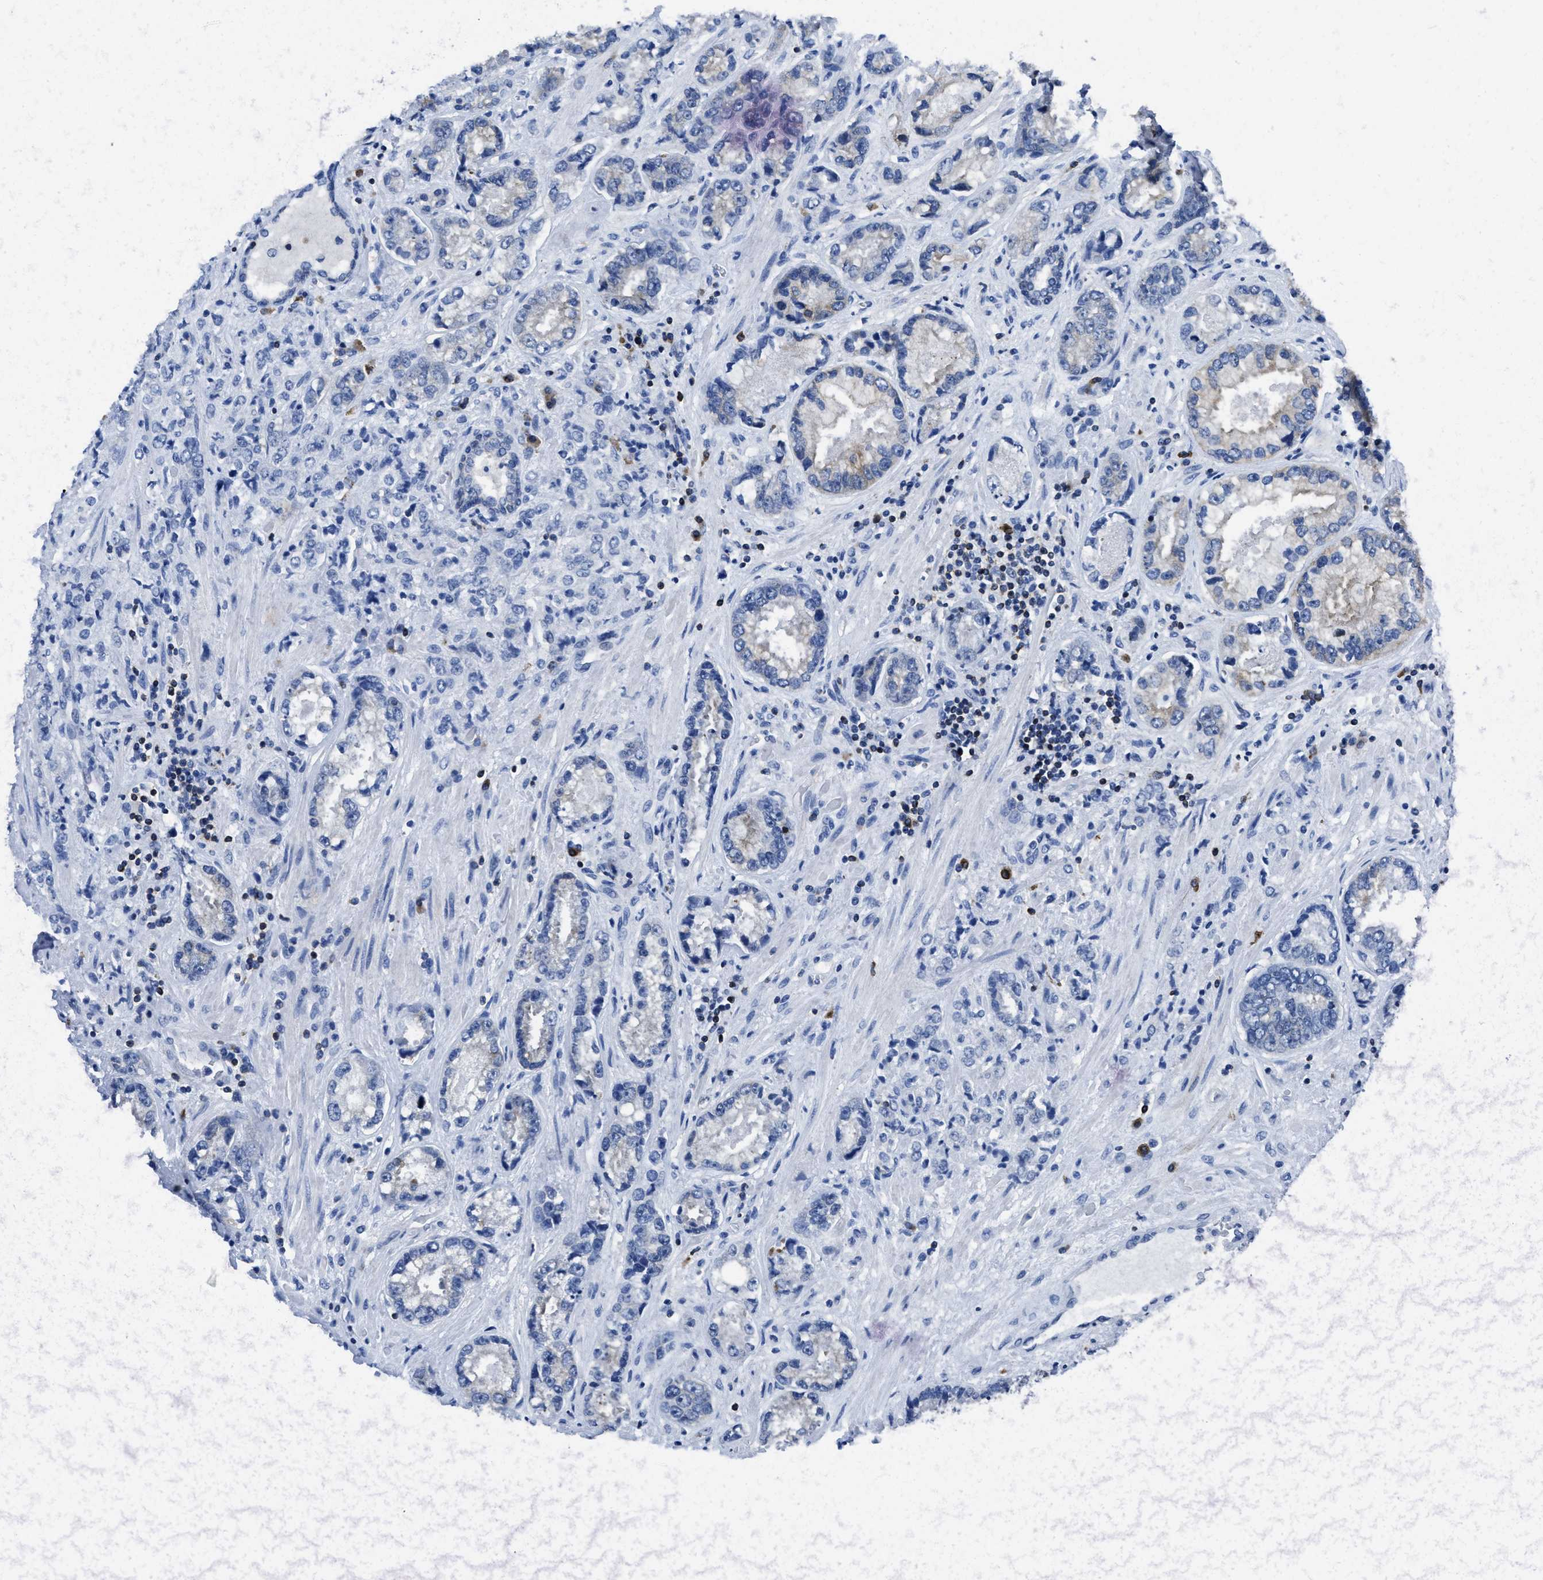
{"staining": {"intensity": "moderate", "quantity": "<25%", "location": "cytoplasmic/membranous"}, "tissue": "prostate cancer", "cell_type": "Tumor cells", "image_type": "cancer", "snomed": [{"axis": "morphology", "description": "Adenocarcinoma, High grade"}, {"axis": "topography", "description": "Prostate"}], "caption": "IHC histopathology image of neoplastic tissue: human prostate cancer (high-grade adenocarcinoma) stained using IHC reveals low levels of moderate protein expression localized specifically in the cytoplasmic/membranous of tumor cells, appearing as a cytoplasmic/membranous brown color.", "gene": "ITGA3", "patient": {"sex": "male", "age": 61}}